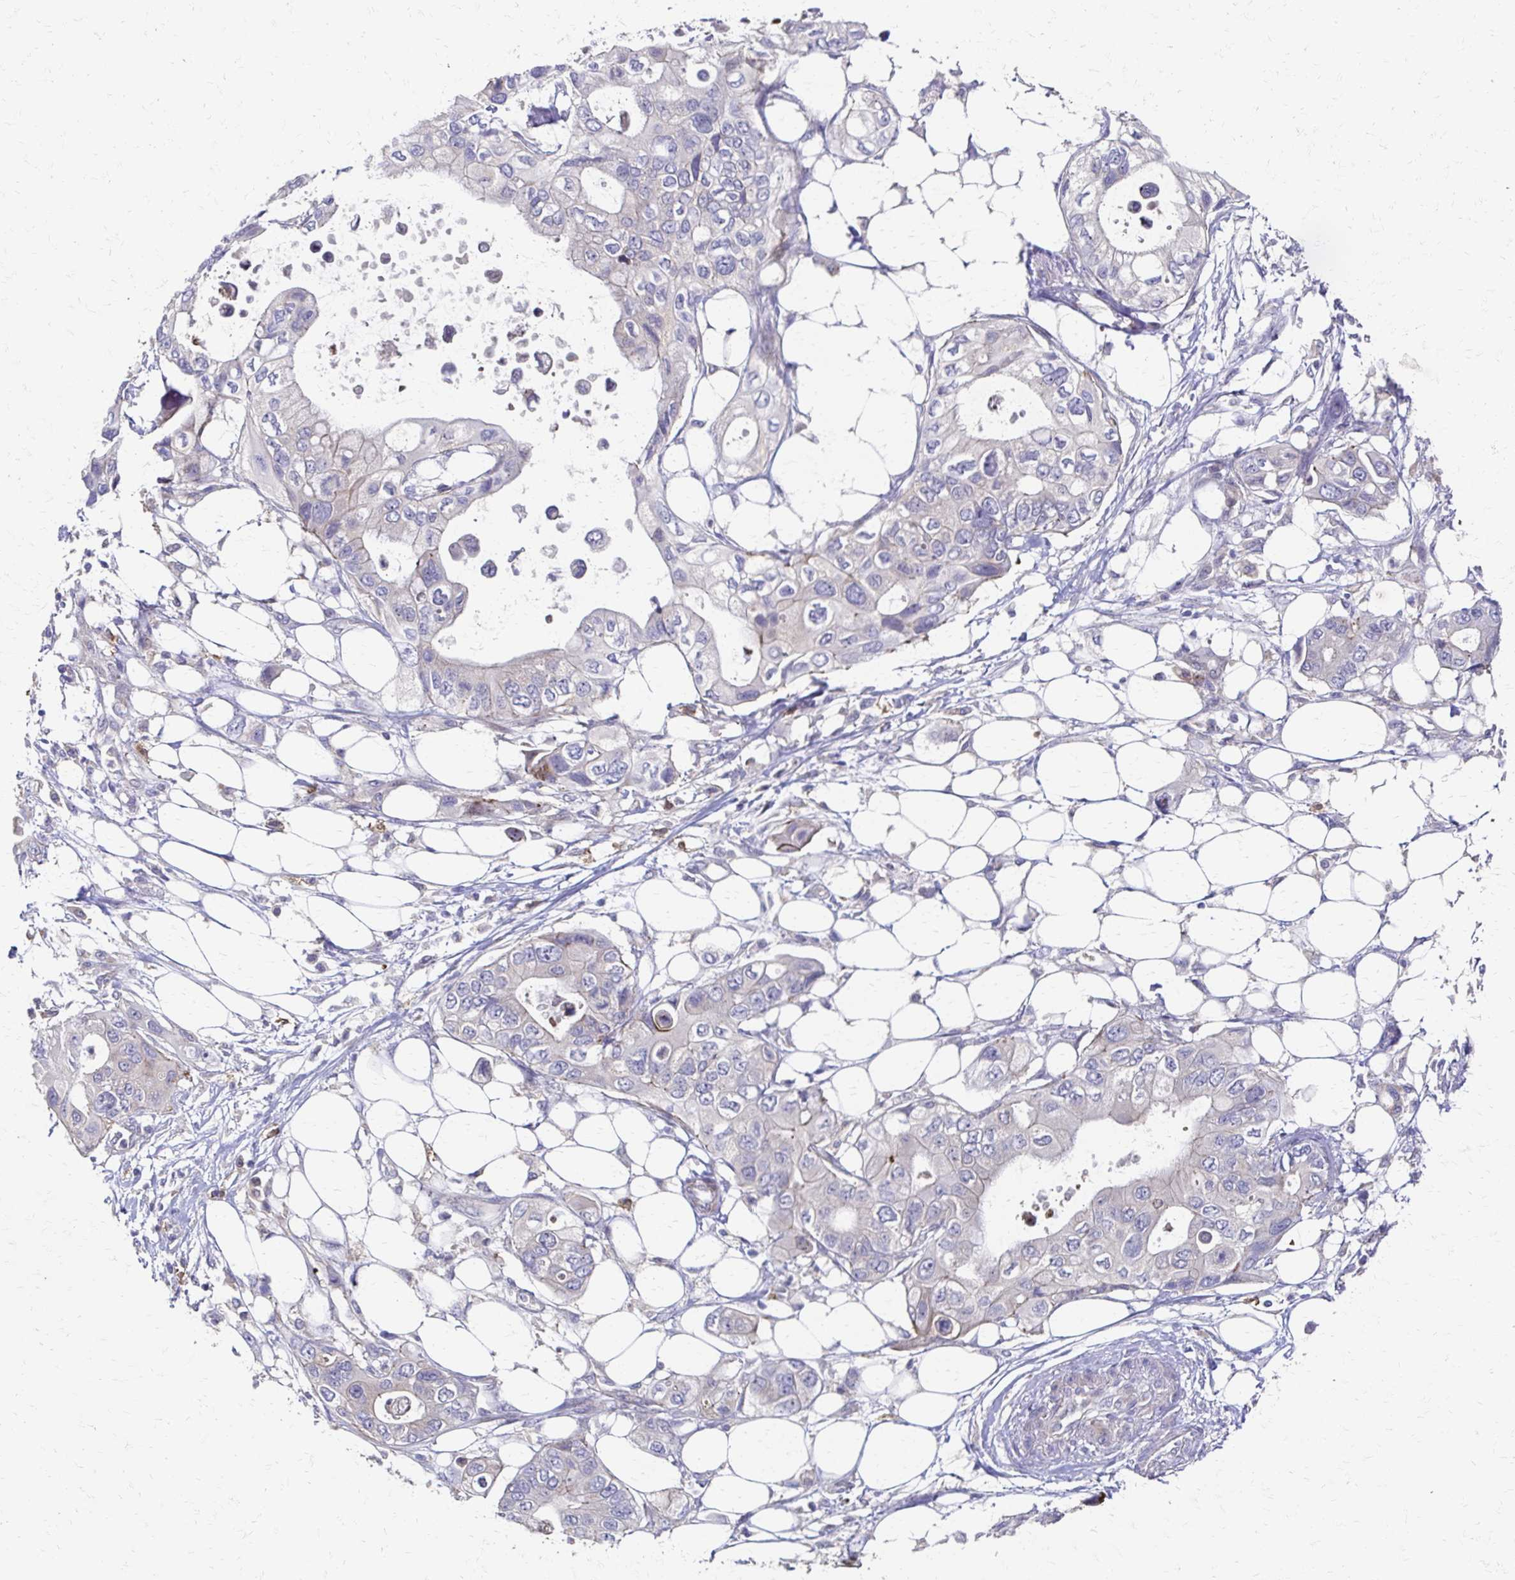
{"staining": {"intensity": "negative", "quantity": "none", "location": "none"}, "tissue": "pancreatic cancer", "cell_type": "Tumor cells", "image_type": "cancer", "snomed": [{"axis": "morphology", "description": "Adenocarcinoma, NOS"}, {"axis": "topography", "description": "Pancreas"}], "caption": "High power microscopy image of an immunohistochemistry (IHC) image of adenocarcinoma (pancreatic), revealing no significant staining in tumor cells.", "gene": "SKA2", "patient": {"sex": "female", "age": 63}}